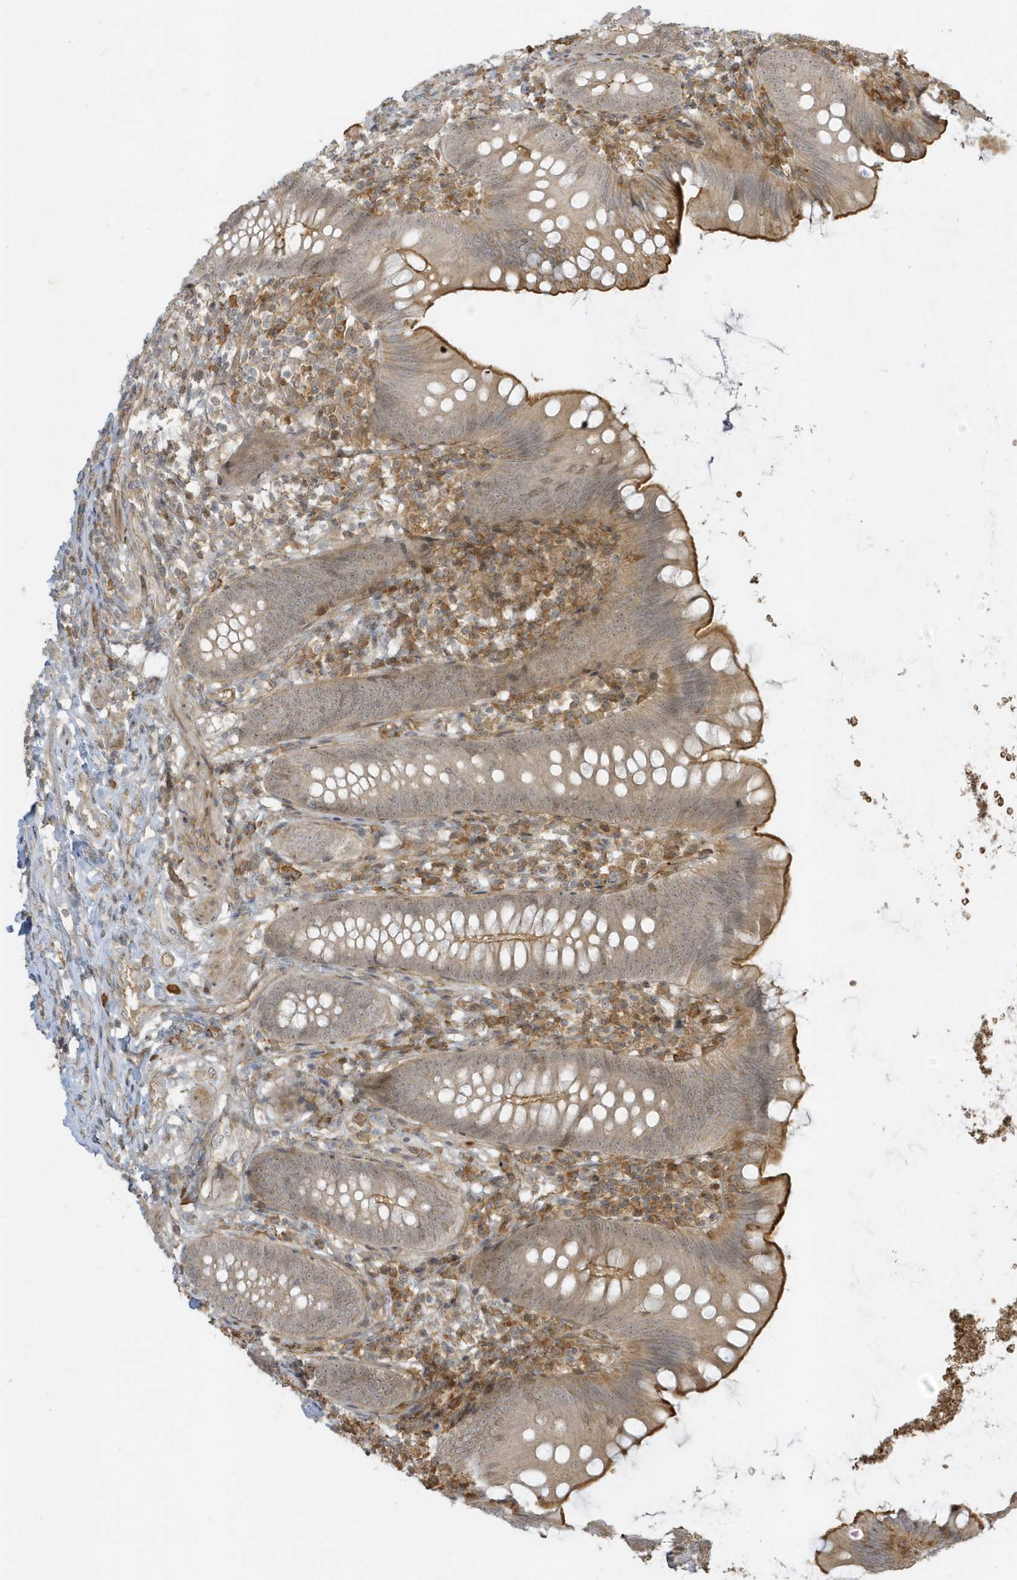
{"staining": {"intensity": "weak", "quantity": "<25%", "location": "cytoplasmic/membranous"}, "tissue": "appendix", "cell_type": "Glandular cells", "image_type": "normal", "snomed": [{"axis": "morphology", "description": "Normal tissue, NOS"}, {"axis": "topography", "description": "Appendix"}], "caption": "Immunohistochemistry micrograph of benign appendix: appendix stained with DAB (3,3'-diaminobenzidine) displays no significant protein expression in glandular cells. The staining is performed using DAB brown chromogen with nuclei counter-stained in using hematoxylin.", "gene": "ZBTB8A", "patient": {"sex": "female", "age": 62}}